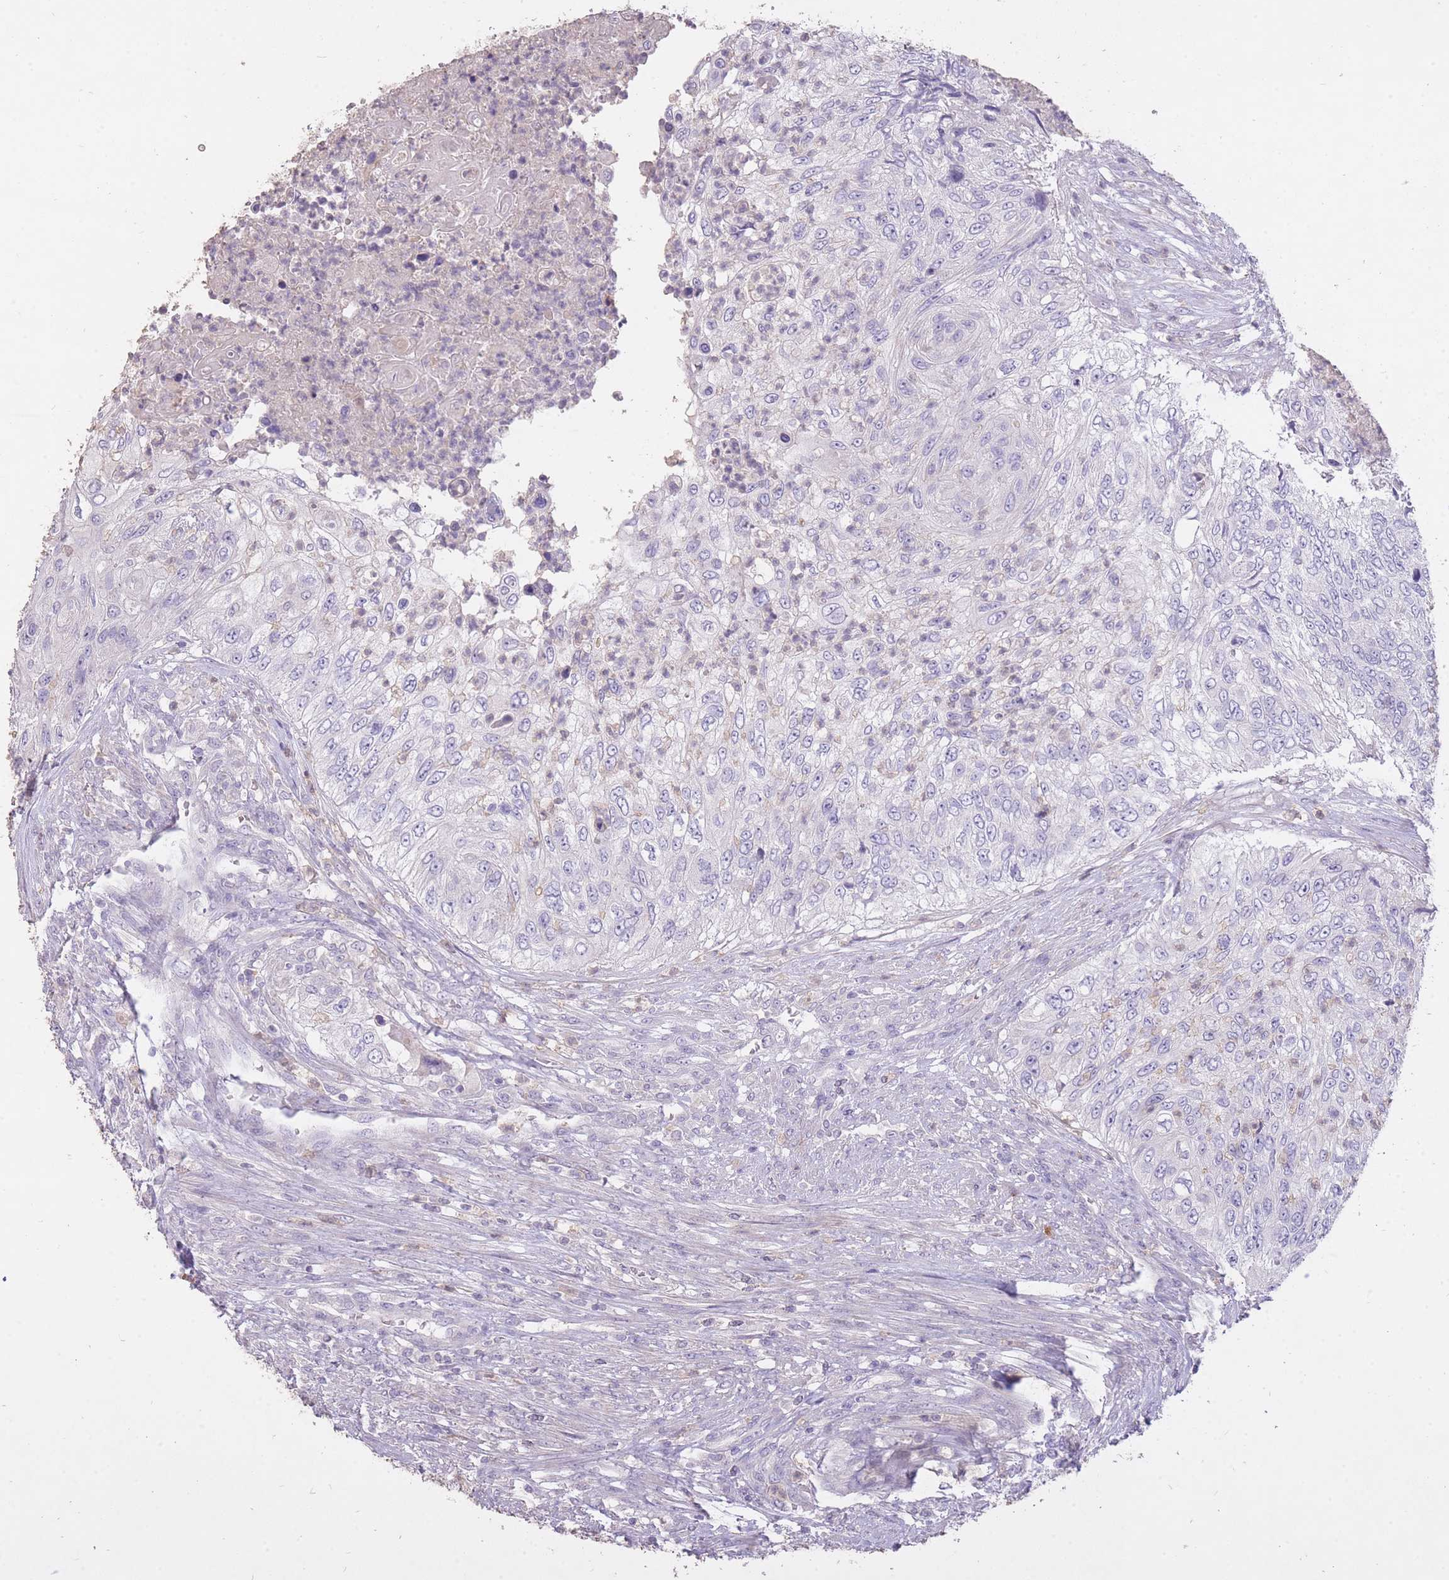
{"staining": {"intensity": "negative", "quantity": "none", "location": "none"}, "tissue": "urothelial cancer", "cell_type": "Tumor cells", "image_type": "cancer", "snomed": [{"axis": "morphology", "description": "Urothelial carcinoma, High grade"}, {"axis": "topography", "description": "Urinary bladder"}], "caption": "The histopathology image reveals no significant positivity in tumor cells of urothelial cancer. The staining is performed using DAB (3,3'-diaminobenzidine) brown chromogen with nuclei counter-stained in using hematoxylin.", "gene": "FRG2C", "patient": {"sex": "female", "age": 60}}